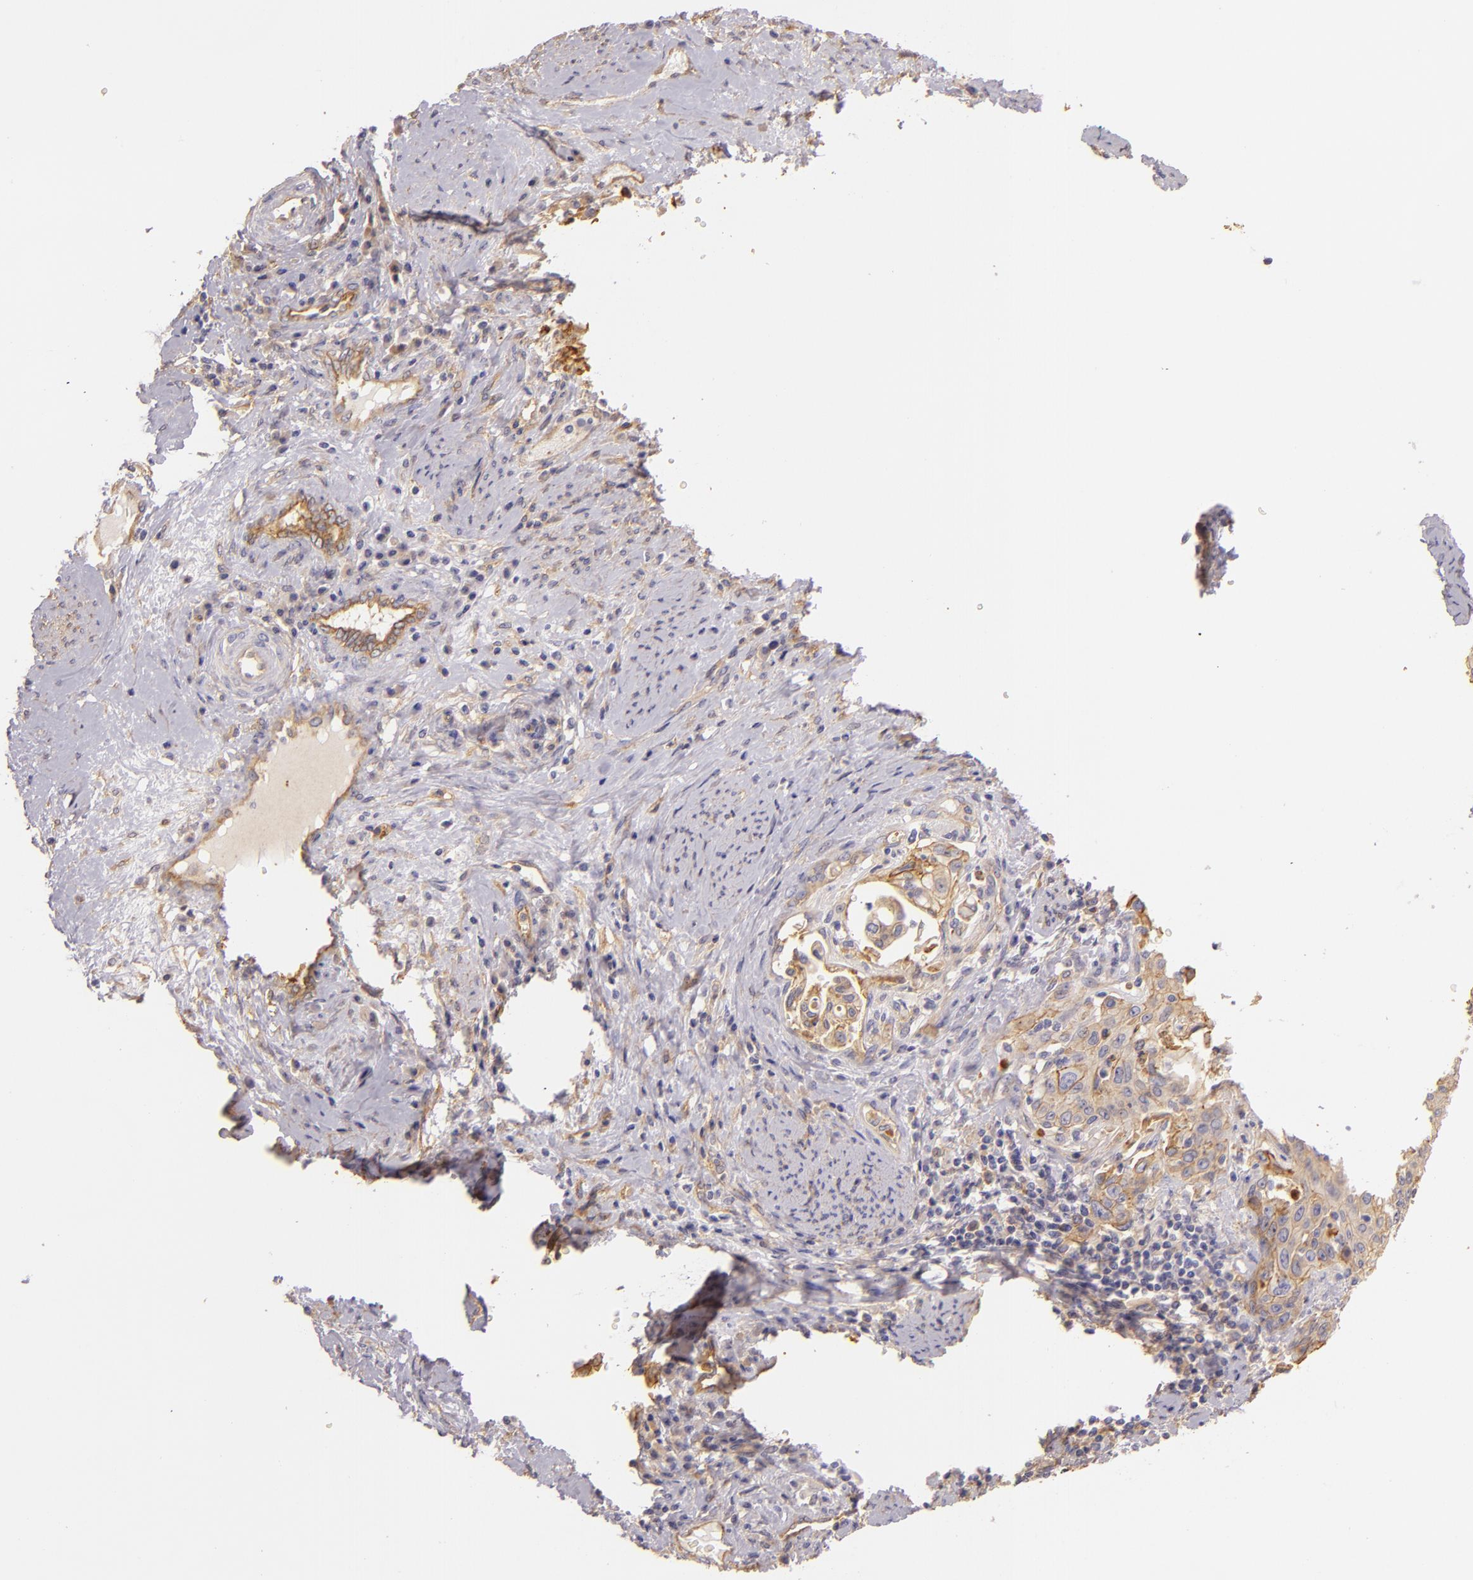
{"staining": {"intensity": "weak", "quantity": "25%-75%", "location": "cytoplasmic/membranous"}, "tissue": "cervical cancer", "cell_type": "Tumor cells", "image_type": "cancer", "snomed": [{"axis": "morphology", "description": "Squamous cell carcinoma, NOS"}, {"axis": "topography", "description": "Cervix"}], "caption": "An IHC micrograph of neoplastic tissue is shown. Protein staining in brown shows weak cytoplasmic/membranous positivity in squamous cell carcinoma (cervical) within tumor cells.", "gene": "CTSF", "patient": {"sex": "female", "age": 41}}